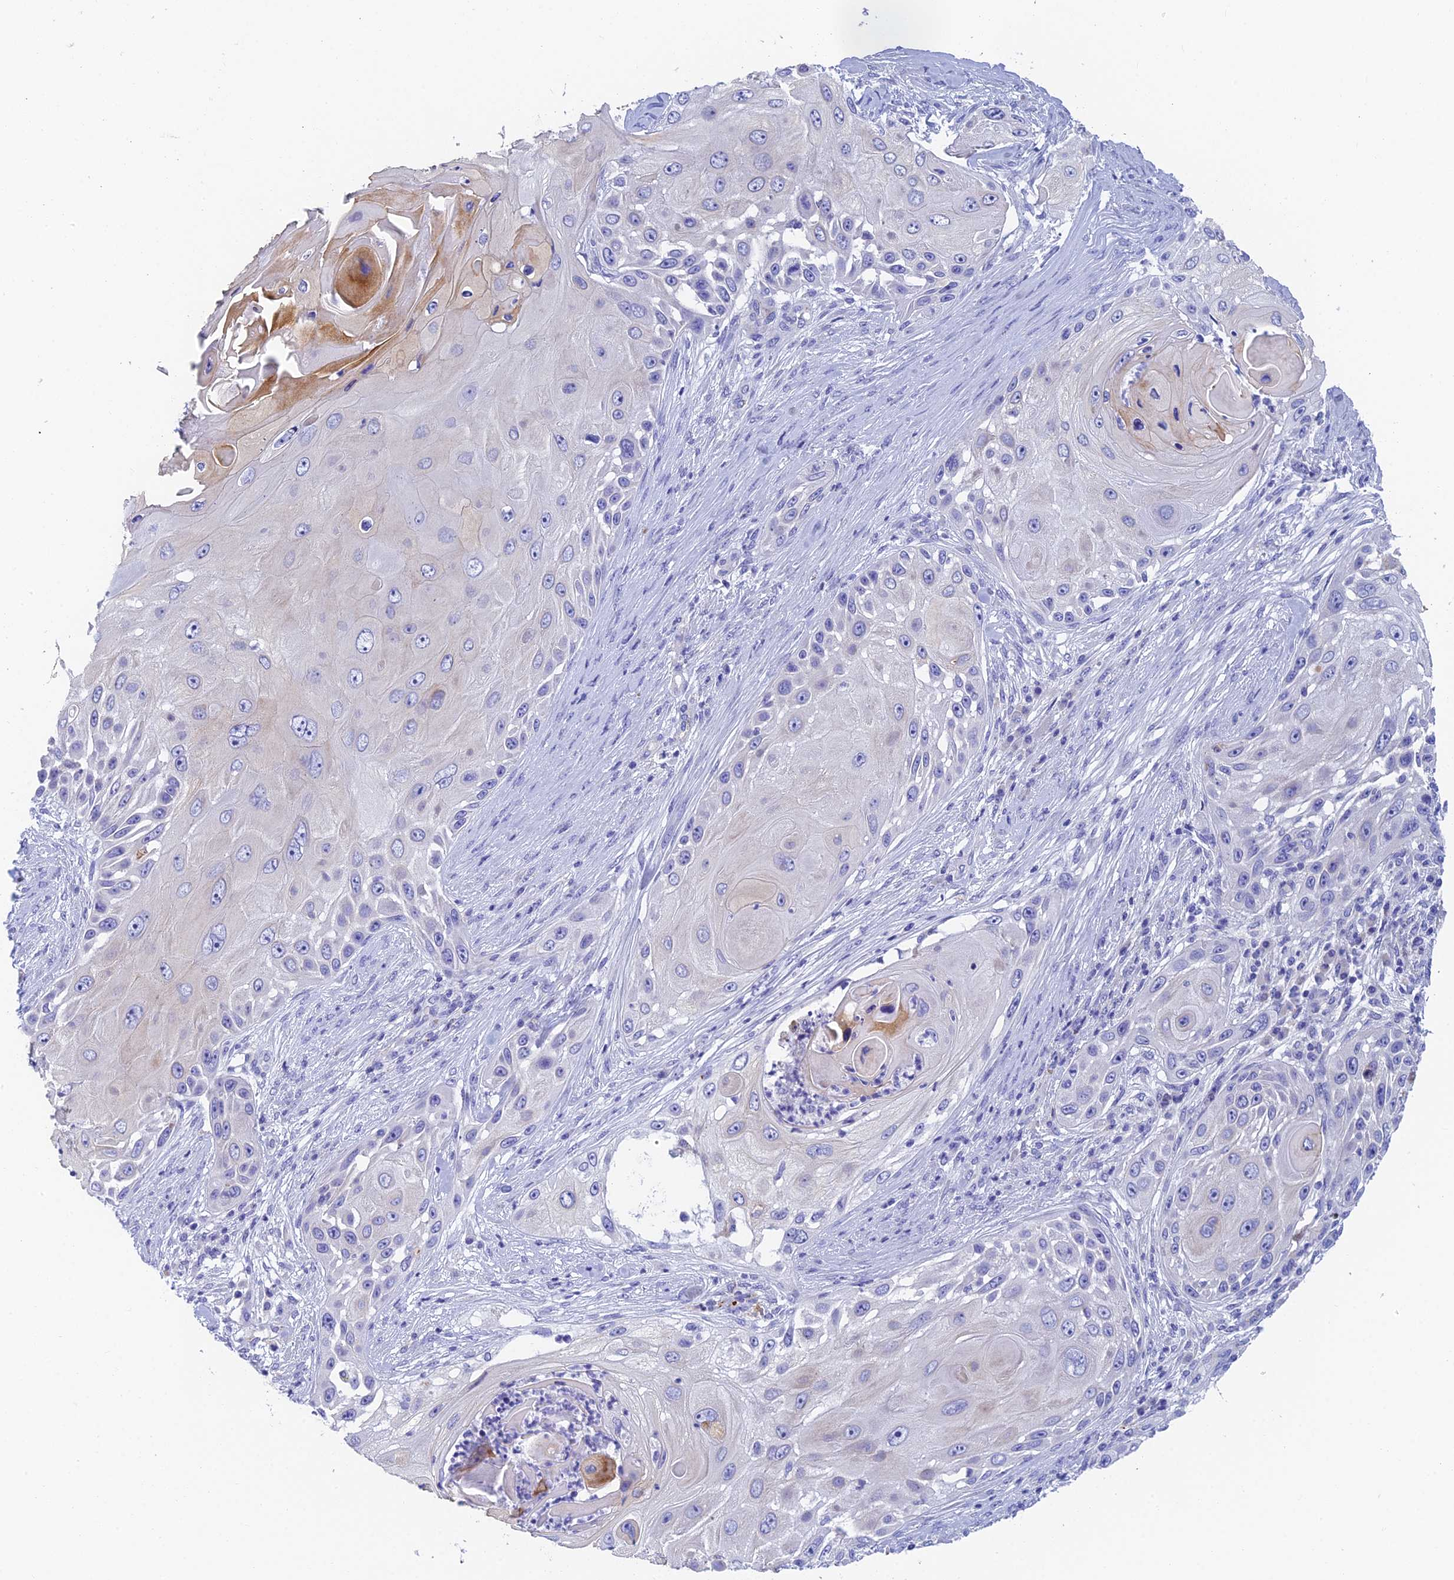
{"staining": {"intensity": "negative", "quantity": "none", "location": "none"}, "tissue": "skin cancer", "cell_type": "Tumor cells", "image_type": "cancer", "snomed": [{"axis": "morphology", "description": "Squamous cell carcinoma, NOS"}, {"axis": "topography", "description": "Skin"}], "caption": "Immunohistochemistry (IHC) micrograph of neoplastic tissue: human skin cancer (squamous cell carcinoma) stained with DAB (3,3'-diaminobenzidine) reveals no significant protein staining in tumor cells.", "gene": "ADAMTS13", "patient": {"sex": "female", "age": 44}}